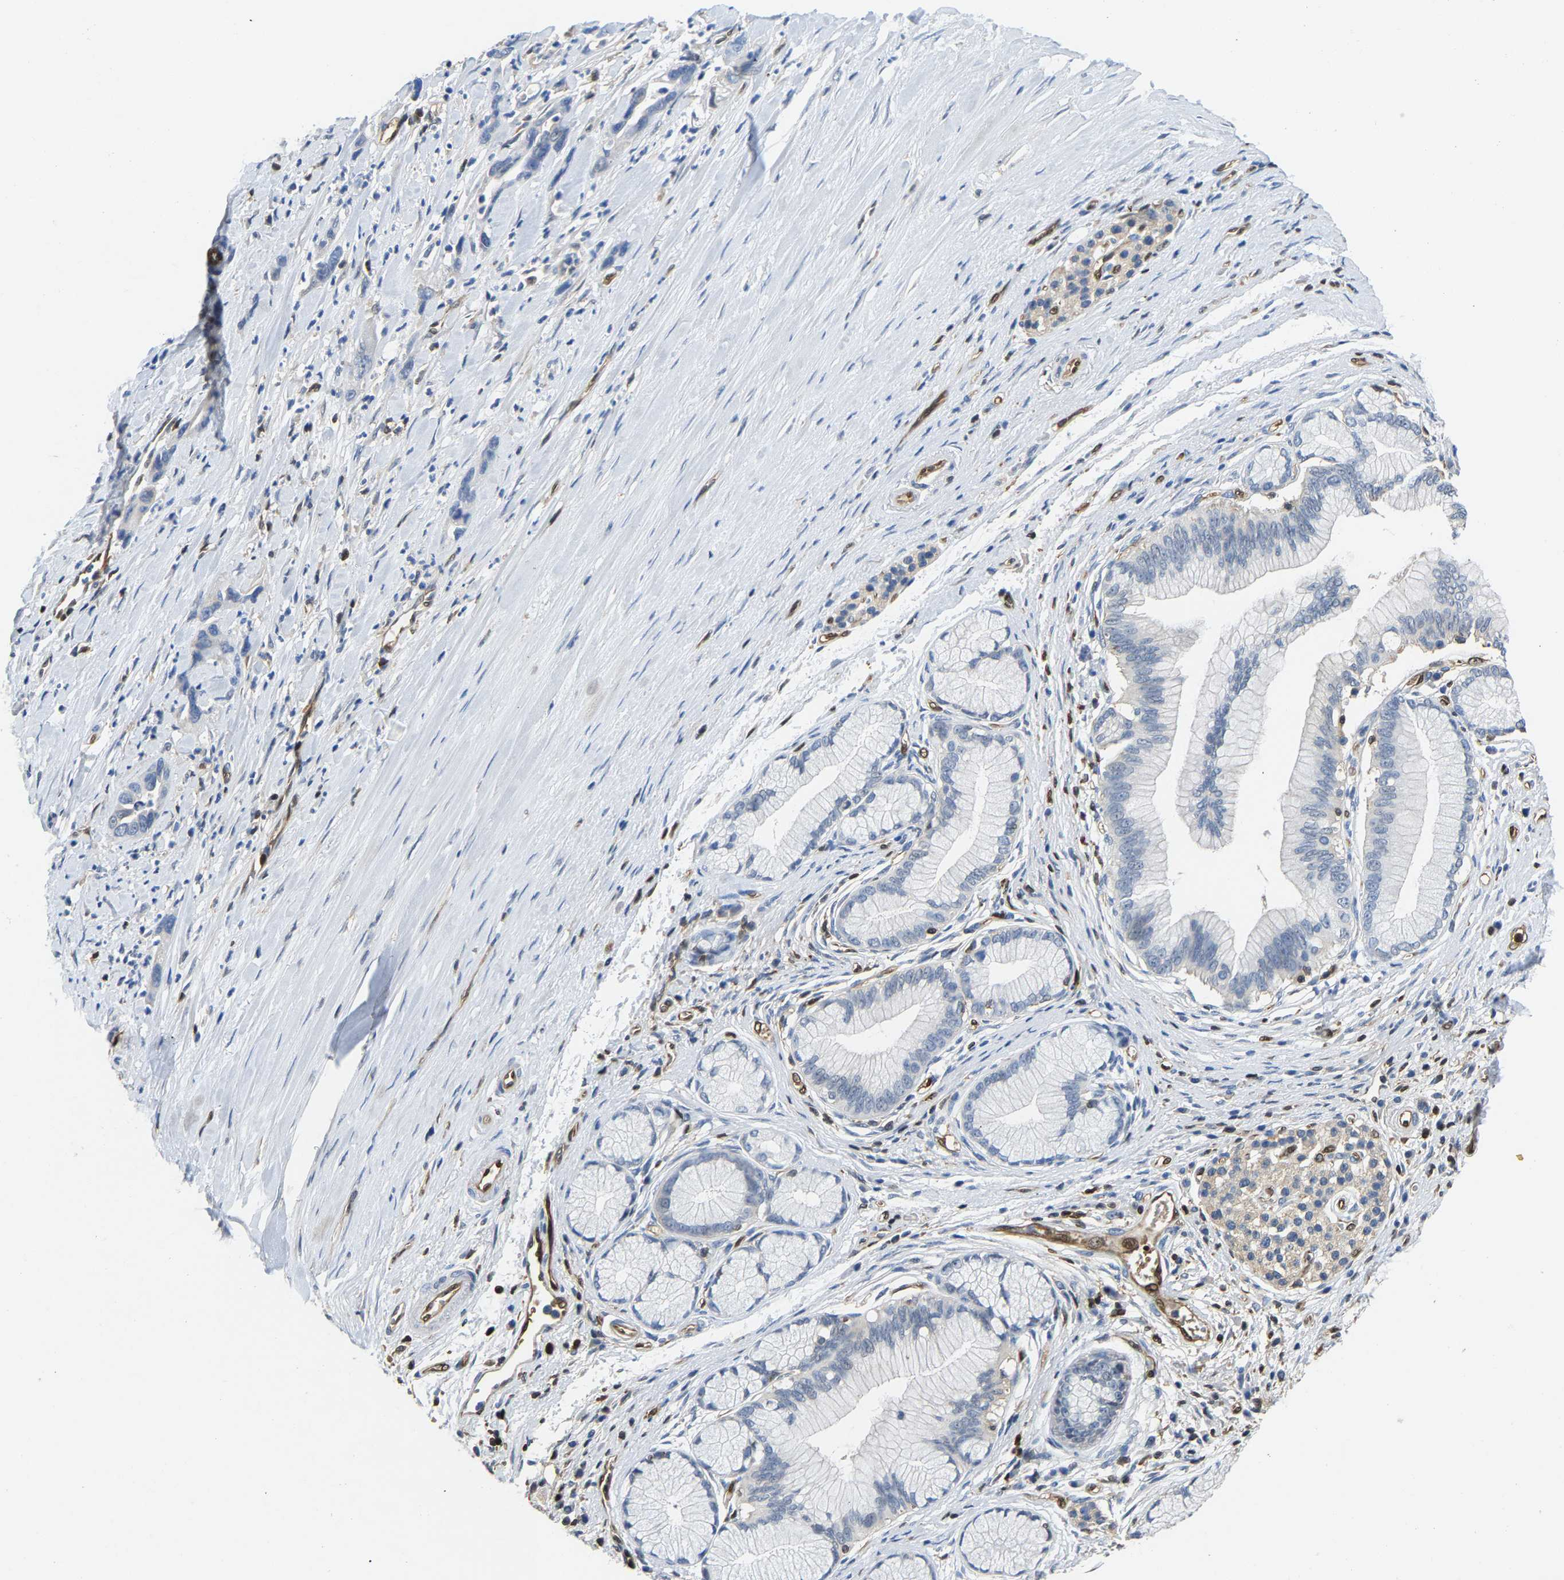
{"staining": {"intensity": "negative", "quantity": "none", "location": "none"}, "tissue": "pancreatic cancer", "cell_type": "Tumor cells", "image_type": "cancer", "snomed": [{"axis": "morphology", "description": "Adenocarcinoma, NOS"}, {"axis": "topography", "description": "Pancreas"}], "caption": "IHC photomicrograph of human pancreatic adenocarcinoma stained for a protein (brown), which demonstrates no positivity in tumor cells.", "gene": "GIMAP7", "patient": {"sex": "female", "age": 70}}